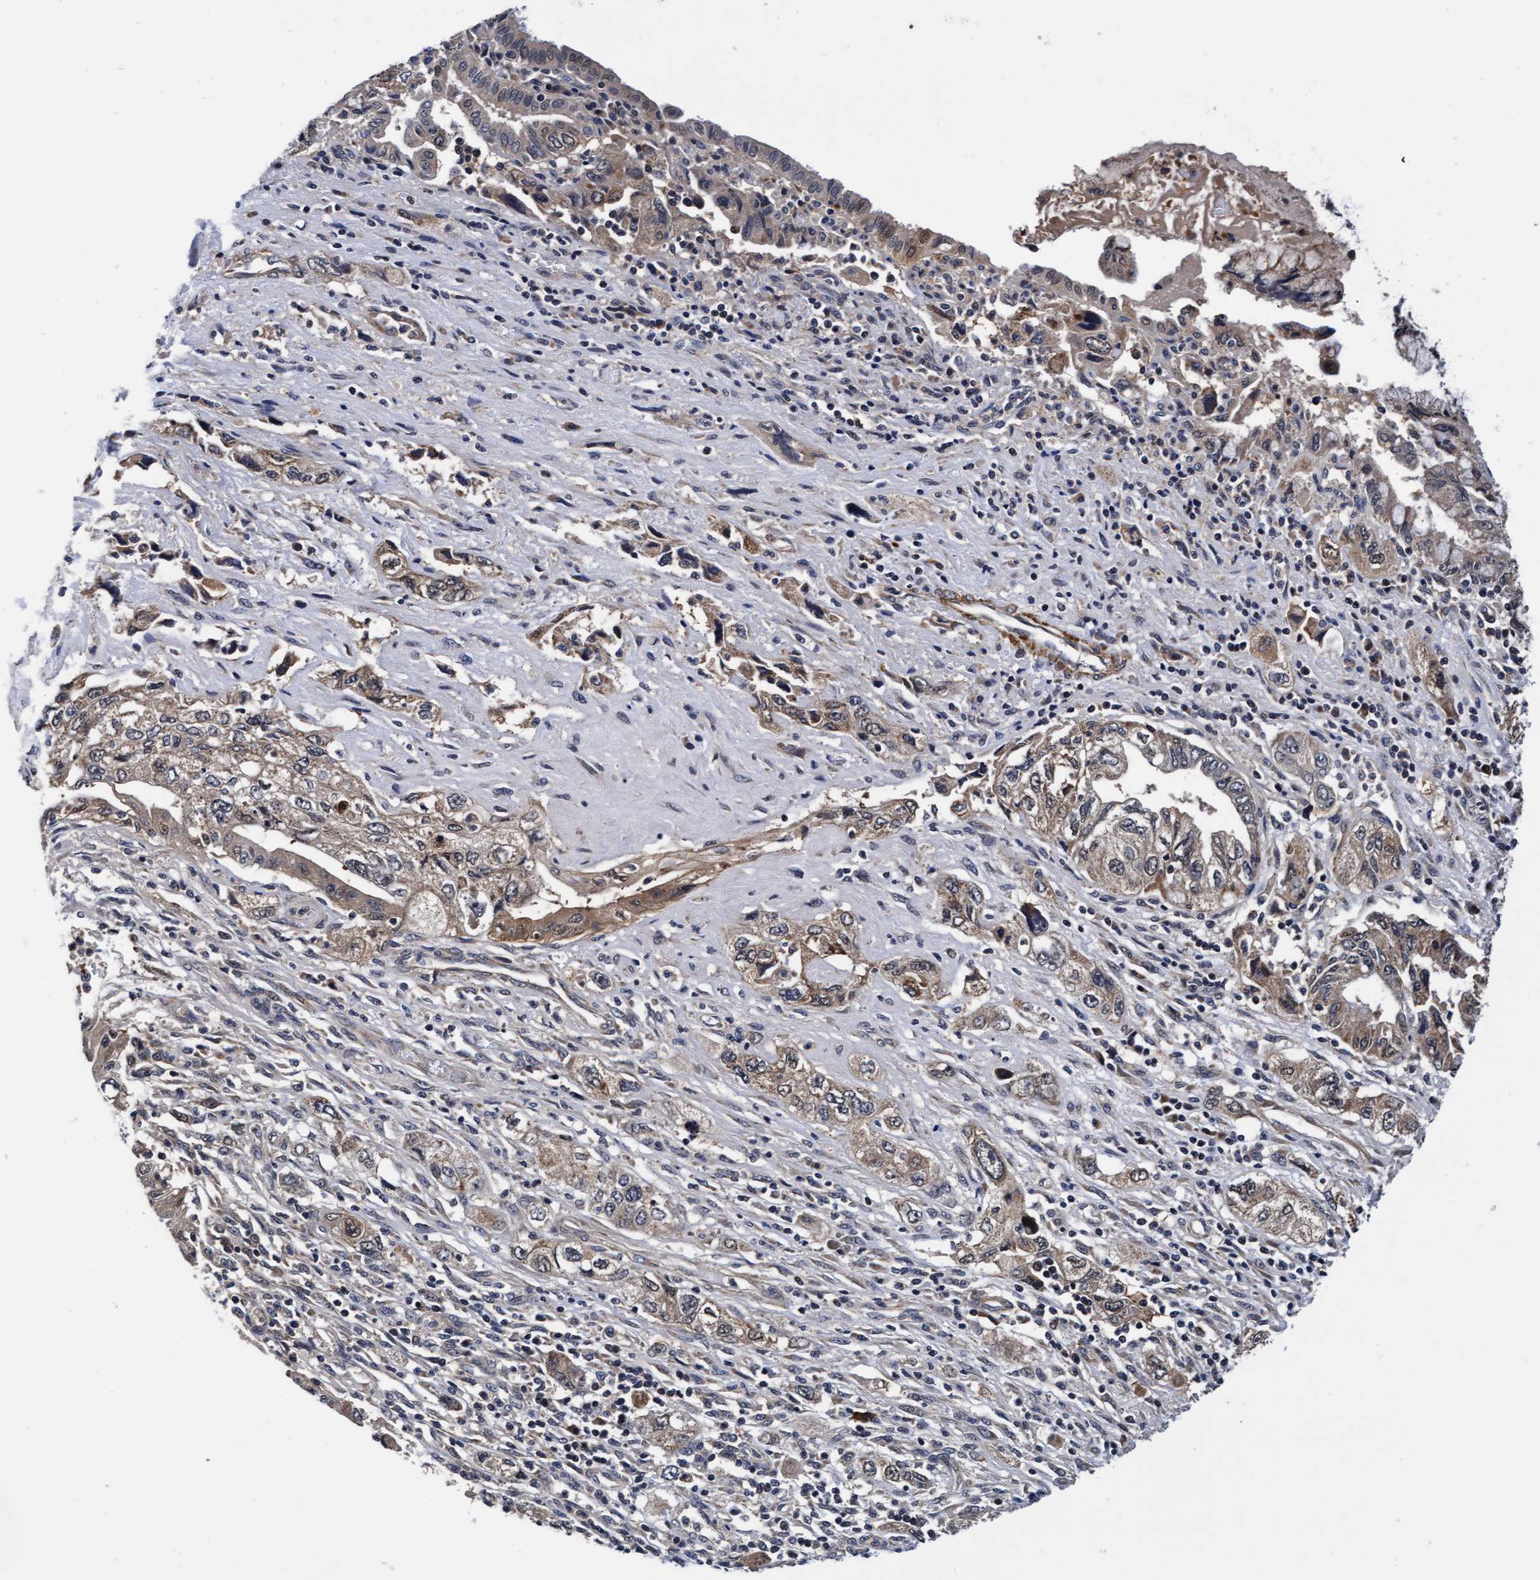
{"staining": {"intensity": "weak", "quantity": ">75%", "location": "cytoplasmic/membranous"}, "tissue": "pancreatic cancer", "cell_type": "Tumor cells", "image_type": "cancer", "snomed": [{"axis": "morphology", "description": "Adenocarcinoma, NOS"}, {"axis": "topography", "description": "Pancreas"}], "caption": "Protein staining of pancreatic adenocarcinoma tissue displays weak cytoplasmic/membranous staining in approximately >75% of tumor cells. Nuclei are stained in blue.", "gene": "EFCAB13", "patient": {"sex": "female", "age": 73}}